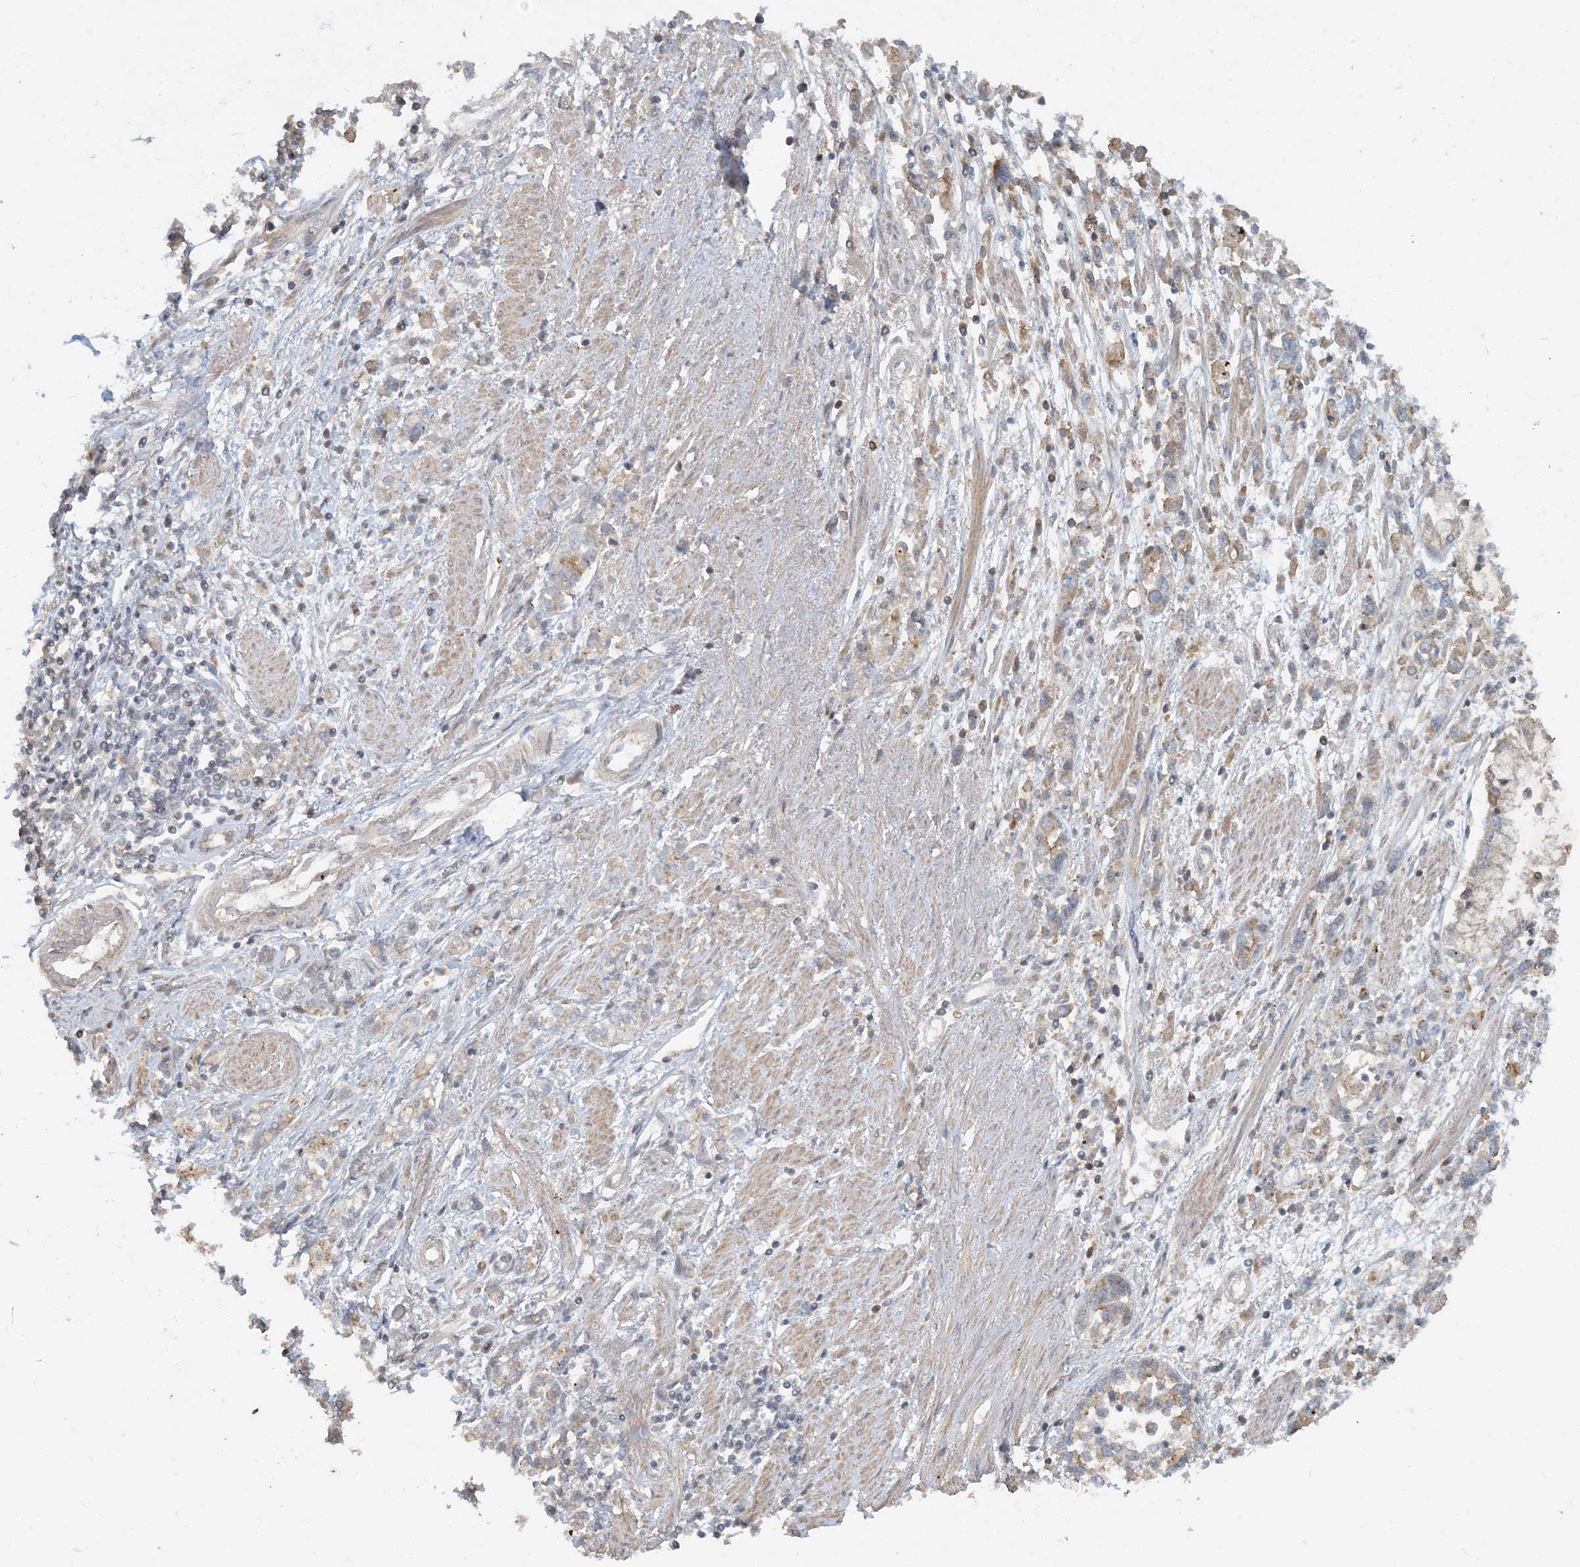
{"staining": {"intensity": "weak", "quantity": ">75%", "location": "cytoplasmic/membranous"}, "tissue": "stomach cancer", "cell_type": "Tumor cells", "image_type": "cancer", "snomed": [{"axis": "morphology", "description": "Adenocarcinoma, NOS"}, {"axis": "topography", "description": "Stomach"}], "caption": "A photomicrograph showing weak cytoplasmic/membranous positivity in approximately >75% of tumor cells in stomach cancer (adenocarcinoma), as visualized by brown immunohistochemical staining.", "gene": "AK9", "patient": {"sex": "female", "age": 76}}